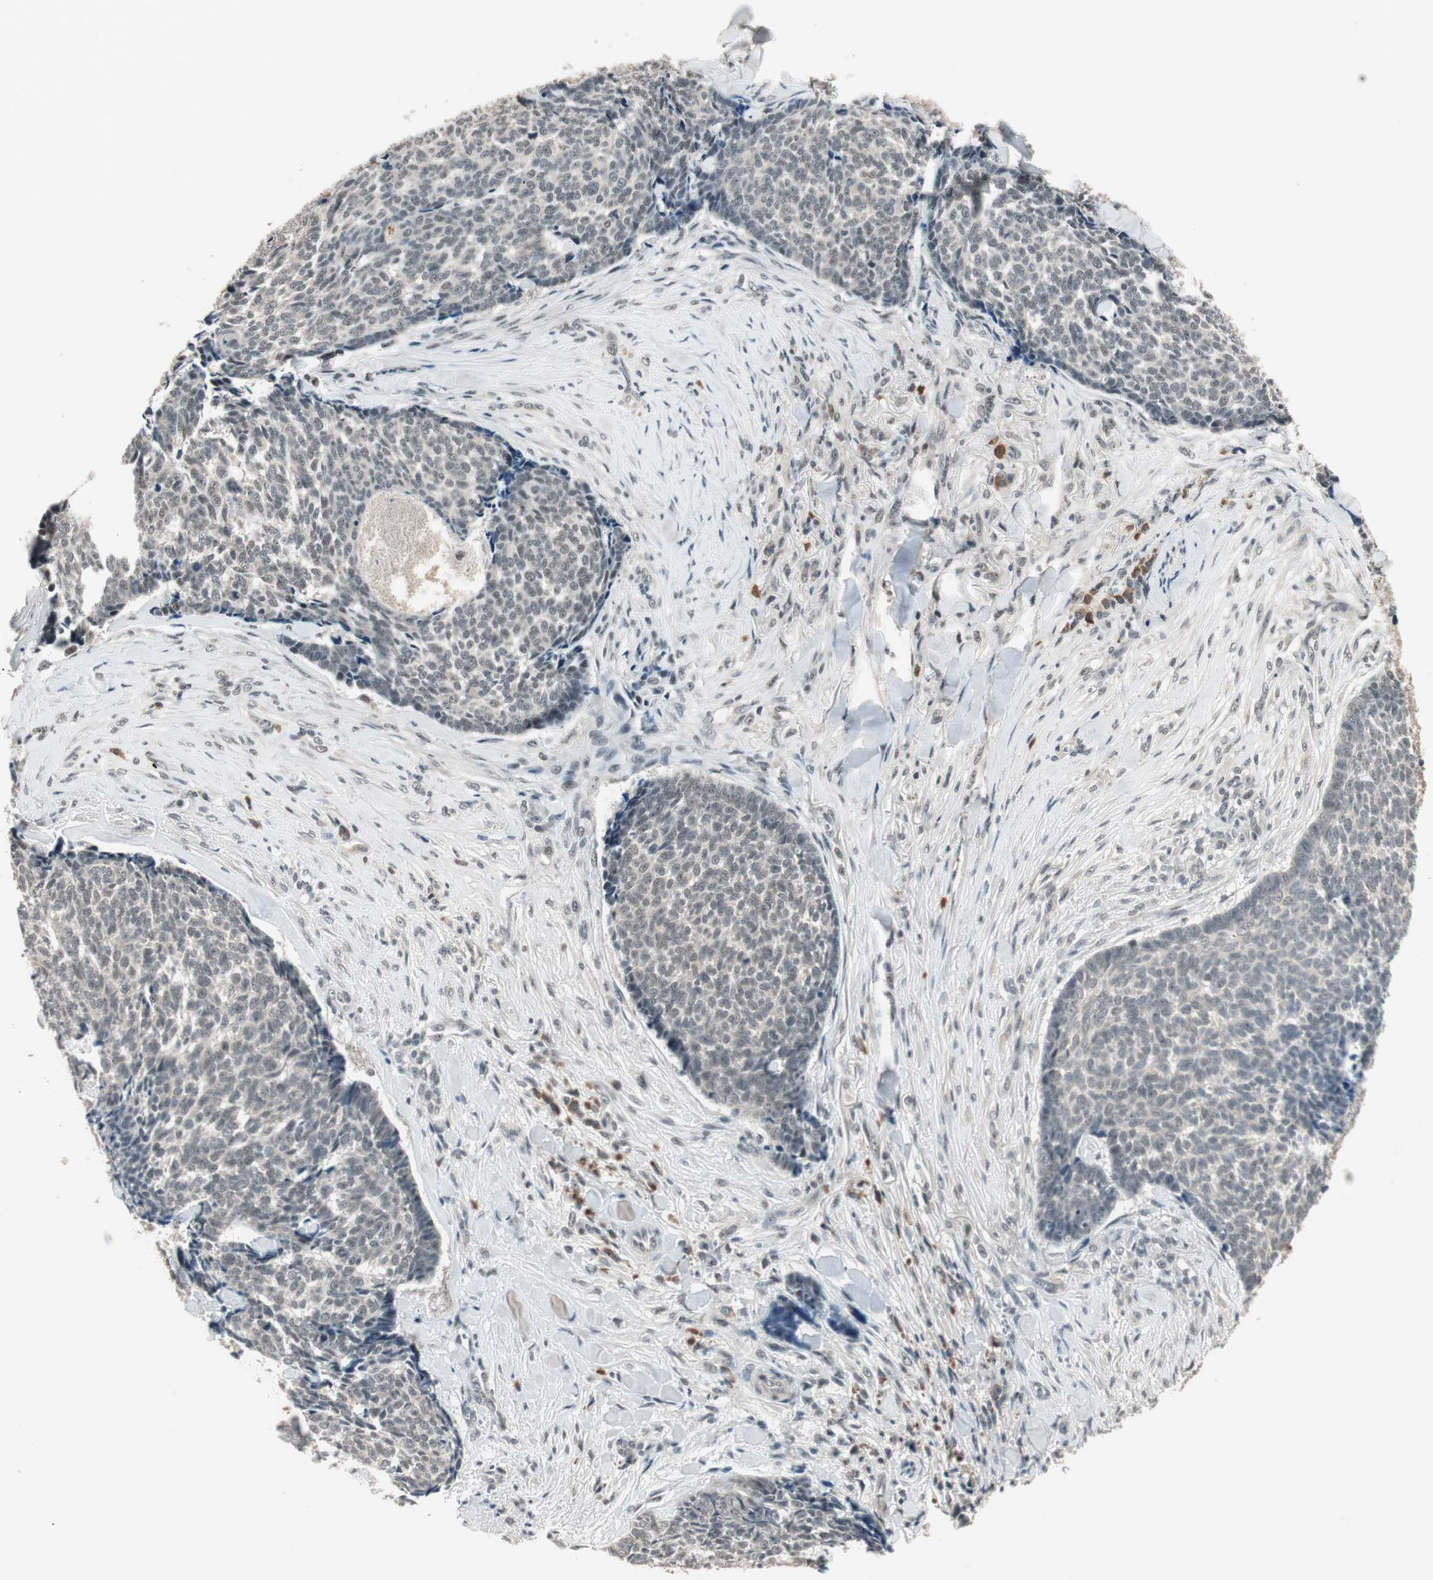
{"staining": {"intensity": "weak", "quantity": "25%-75%", "location": "nuclear"}, "tissue": "skin cancer", "cell_type": "Tumor cells", "image_type": "cancer", "snomed": [{"axis": "morphology", "description": "Basal cell carcinoma"}, {"axis": "topography", "description": "Skin"}], "caption": "Immunohistochemistry histopathology image of basal cell carcinoma (skin) stained for a protein (brown), which reveals low levels of weak nuclear expression in approximately 25%-75% of tumor cells.", "gene": "NFRKB", "patient": {"sex": "male", "age": 84}}